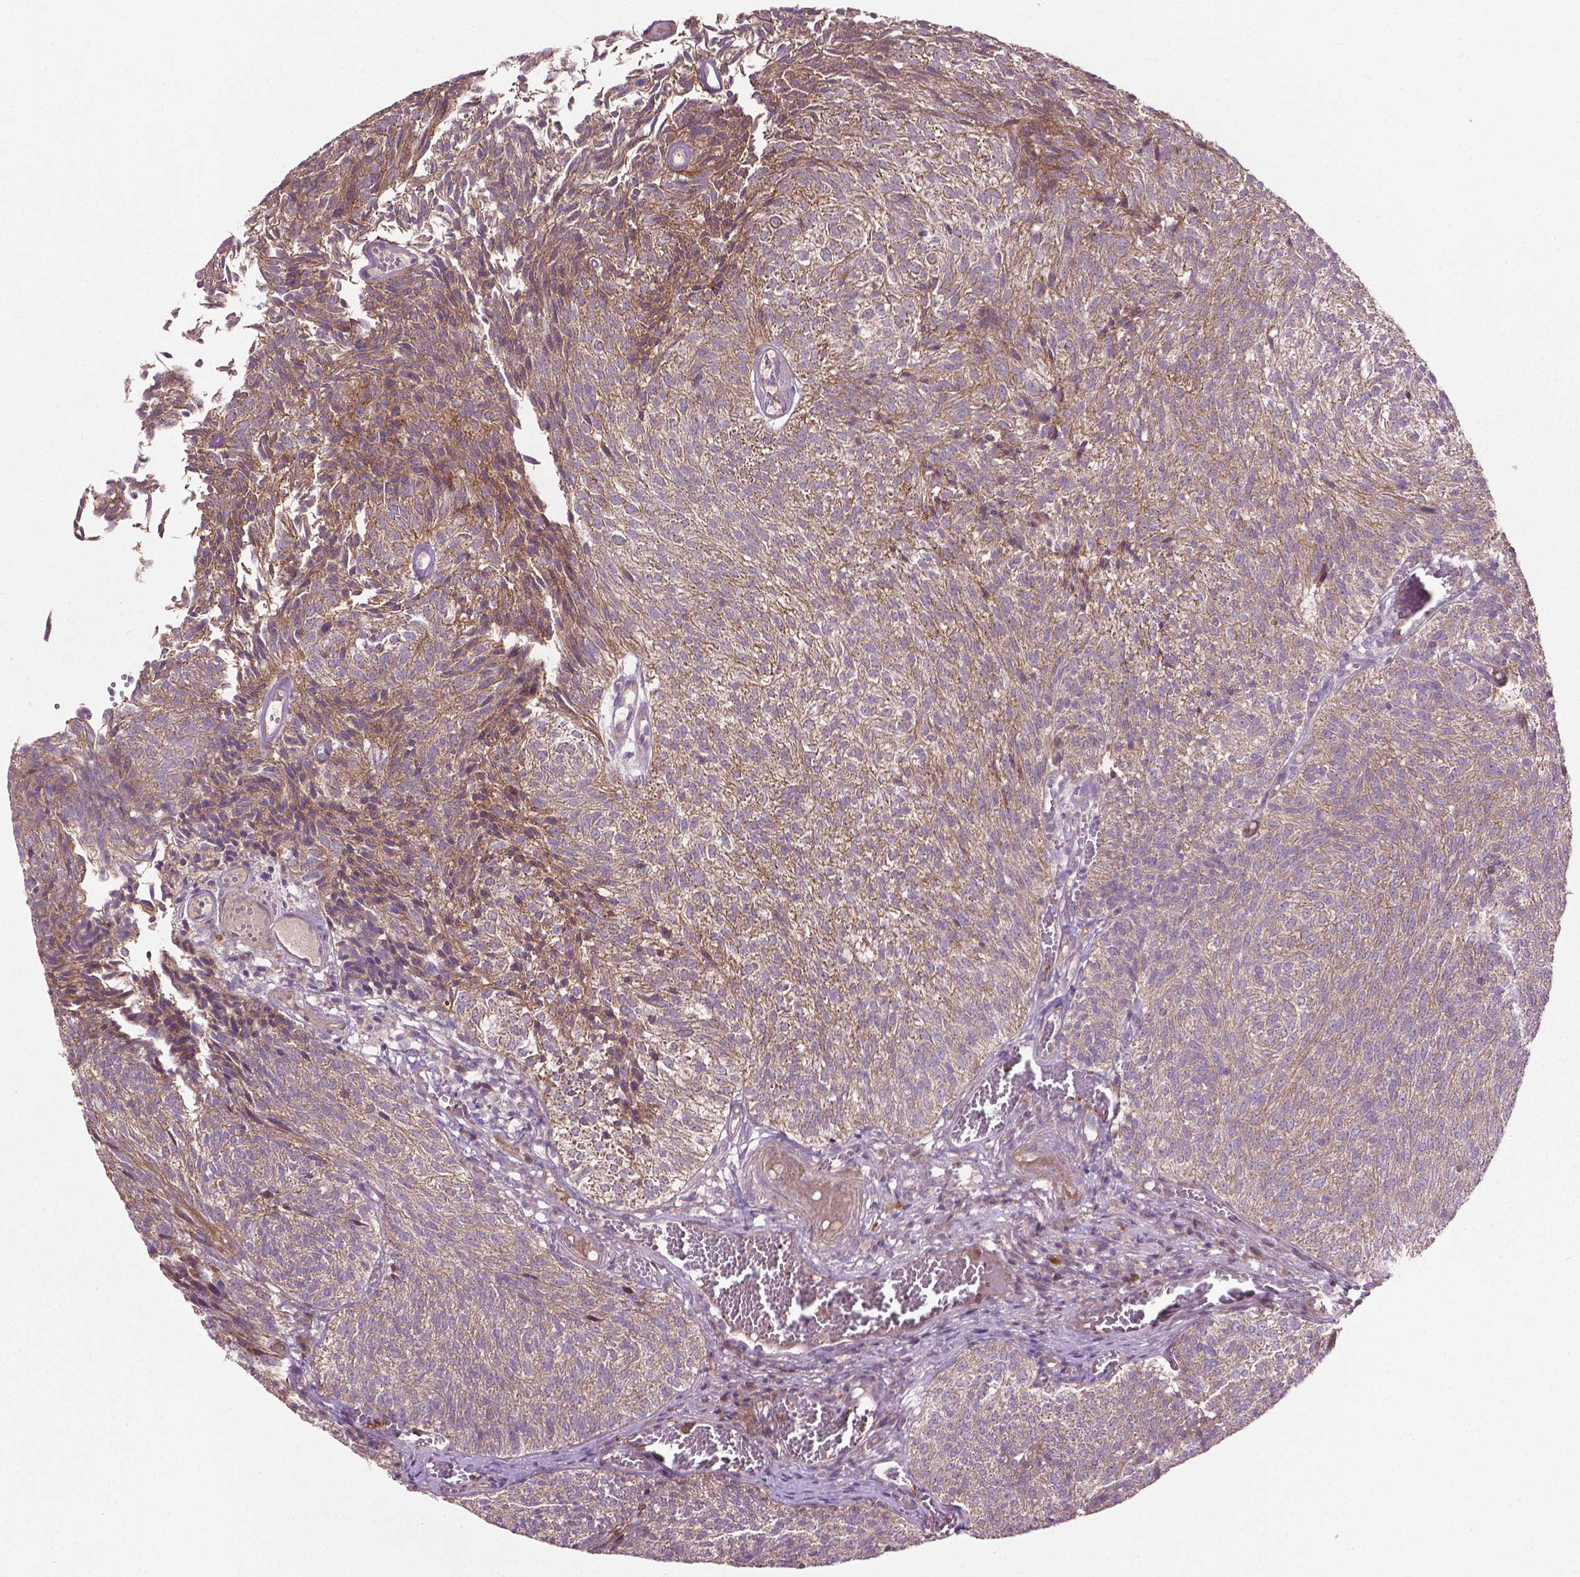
{"staining": {"intensity": "moderate", "quantity": ">75%", "location": "cytoplasmic/membranous"}, "tissue": "urothelial cancer", "cell_type": "Tumor cells", "image_type": "cancer", "snomed": [{"axis": "morphology", "description": "Urothelial carcinoma, Low grade"}, {"axis": "topography", "description": "Urinary bladder"}], "caption": "Urothelial cancer stained with a protein marker shows moderate staining in tumor cells.", "gene": "B3GALNT2", "patient": {"sex": "male", "age": 77}}